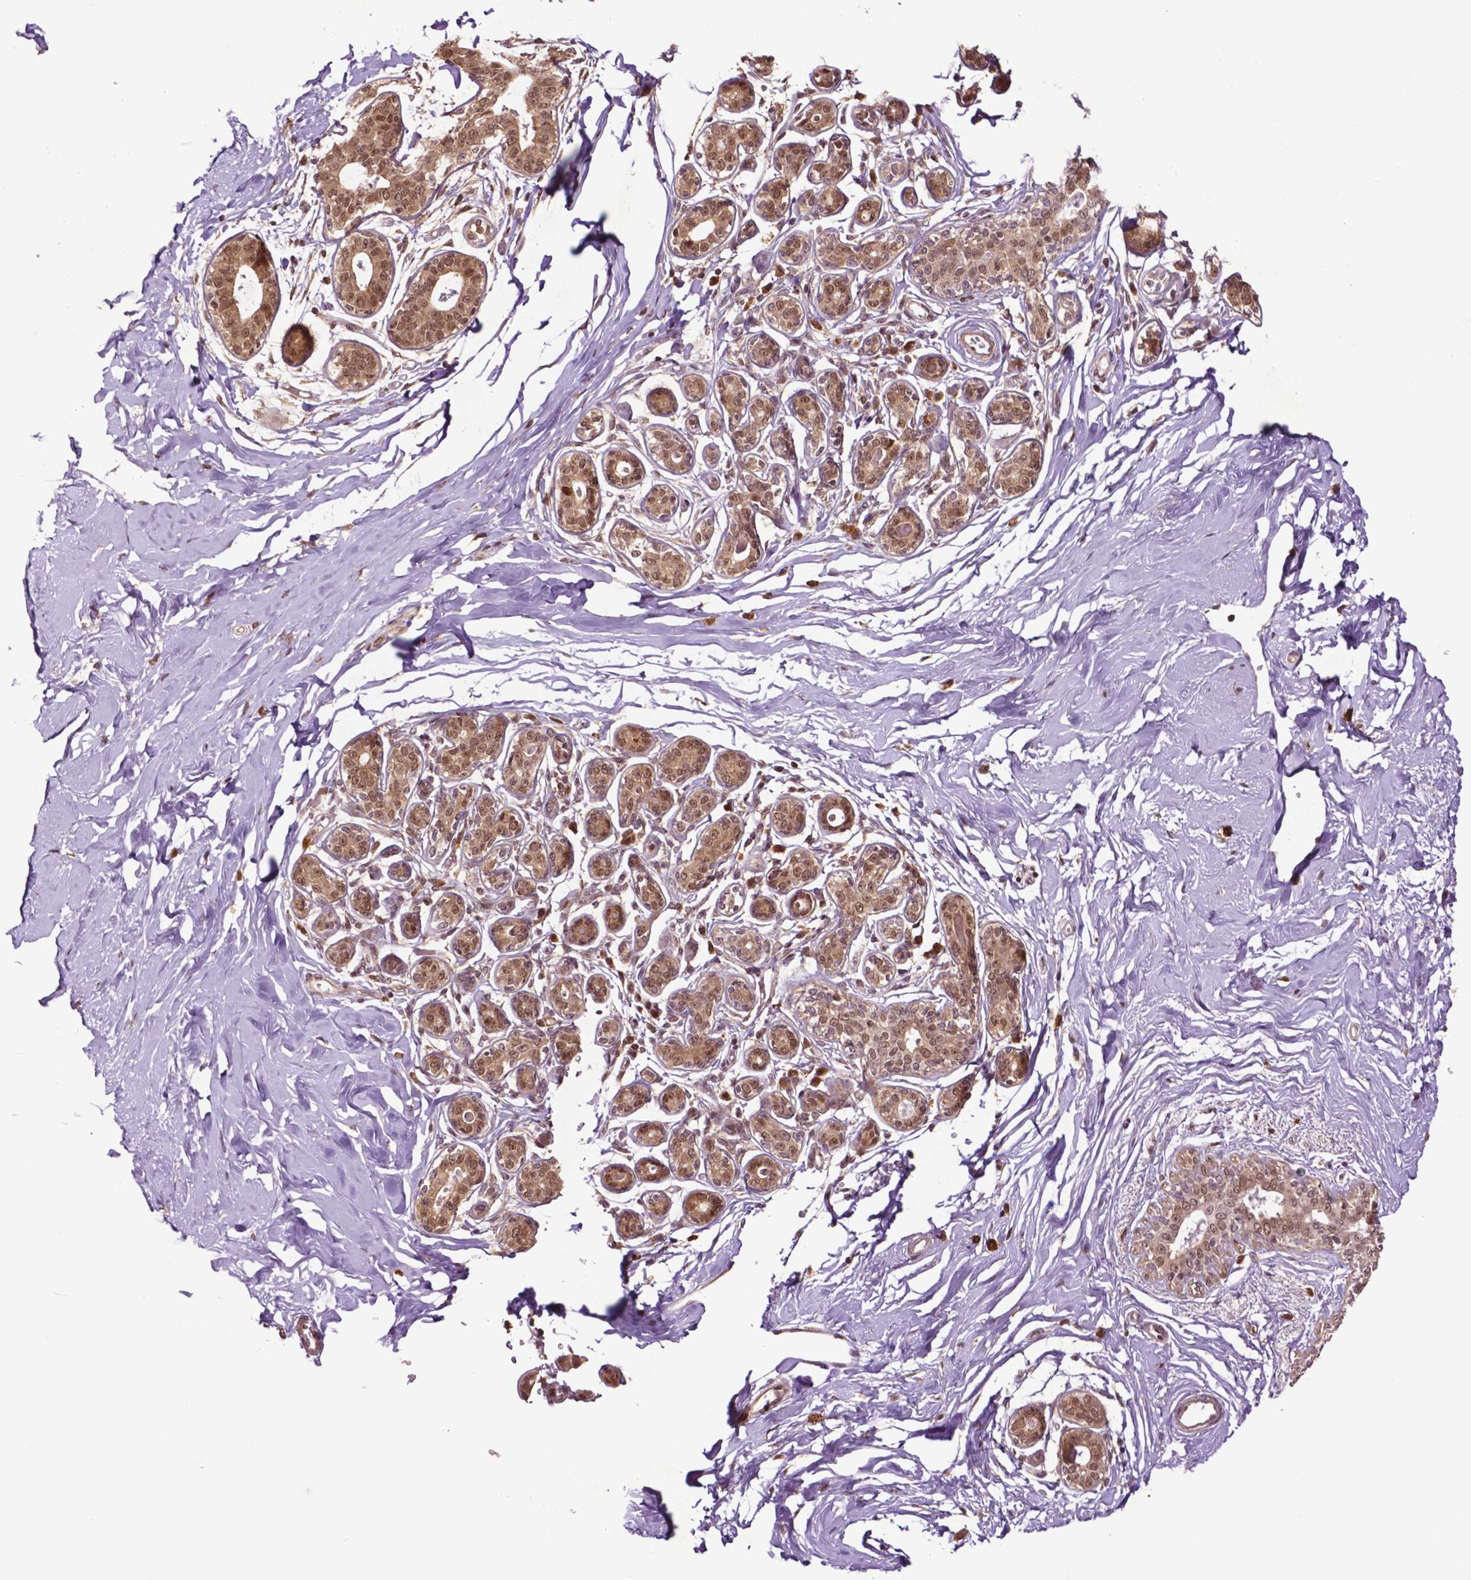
{"staining": {"intensity": "moderate", "quantity": "25%-75%", "location": "cytoplasmic/membranous"}, "tissue": "breast", "cell_type": "Adipocytes", "image_type": "normal", "snomed": [{"axis": "morphology", "description": "Normal tissue, NOS"}, {"axis": "topography", "description": "Skin"}, {"axis": "topography", "description": "Breast"}], "caption": "An IHC micrograph of unremarkable tissue is shown. Protein staining in brown highlights moderate cytoplasmic/membranous positivity in breast within adipocytes.", "gene": "TMX2", "patient": {"sex": "female", "age": 43}}